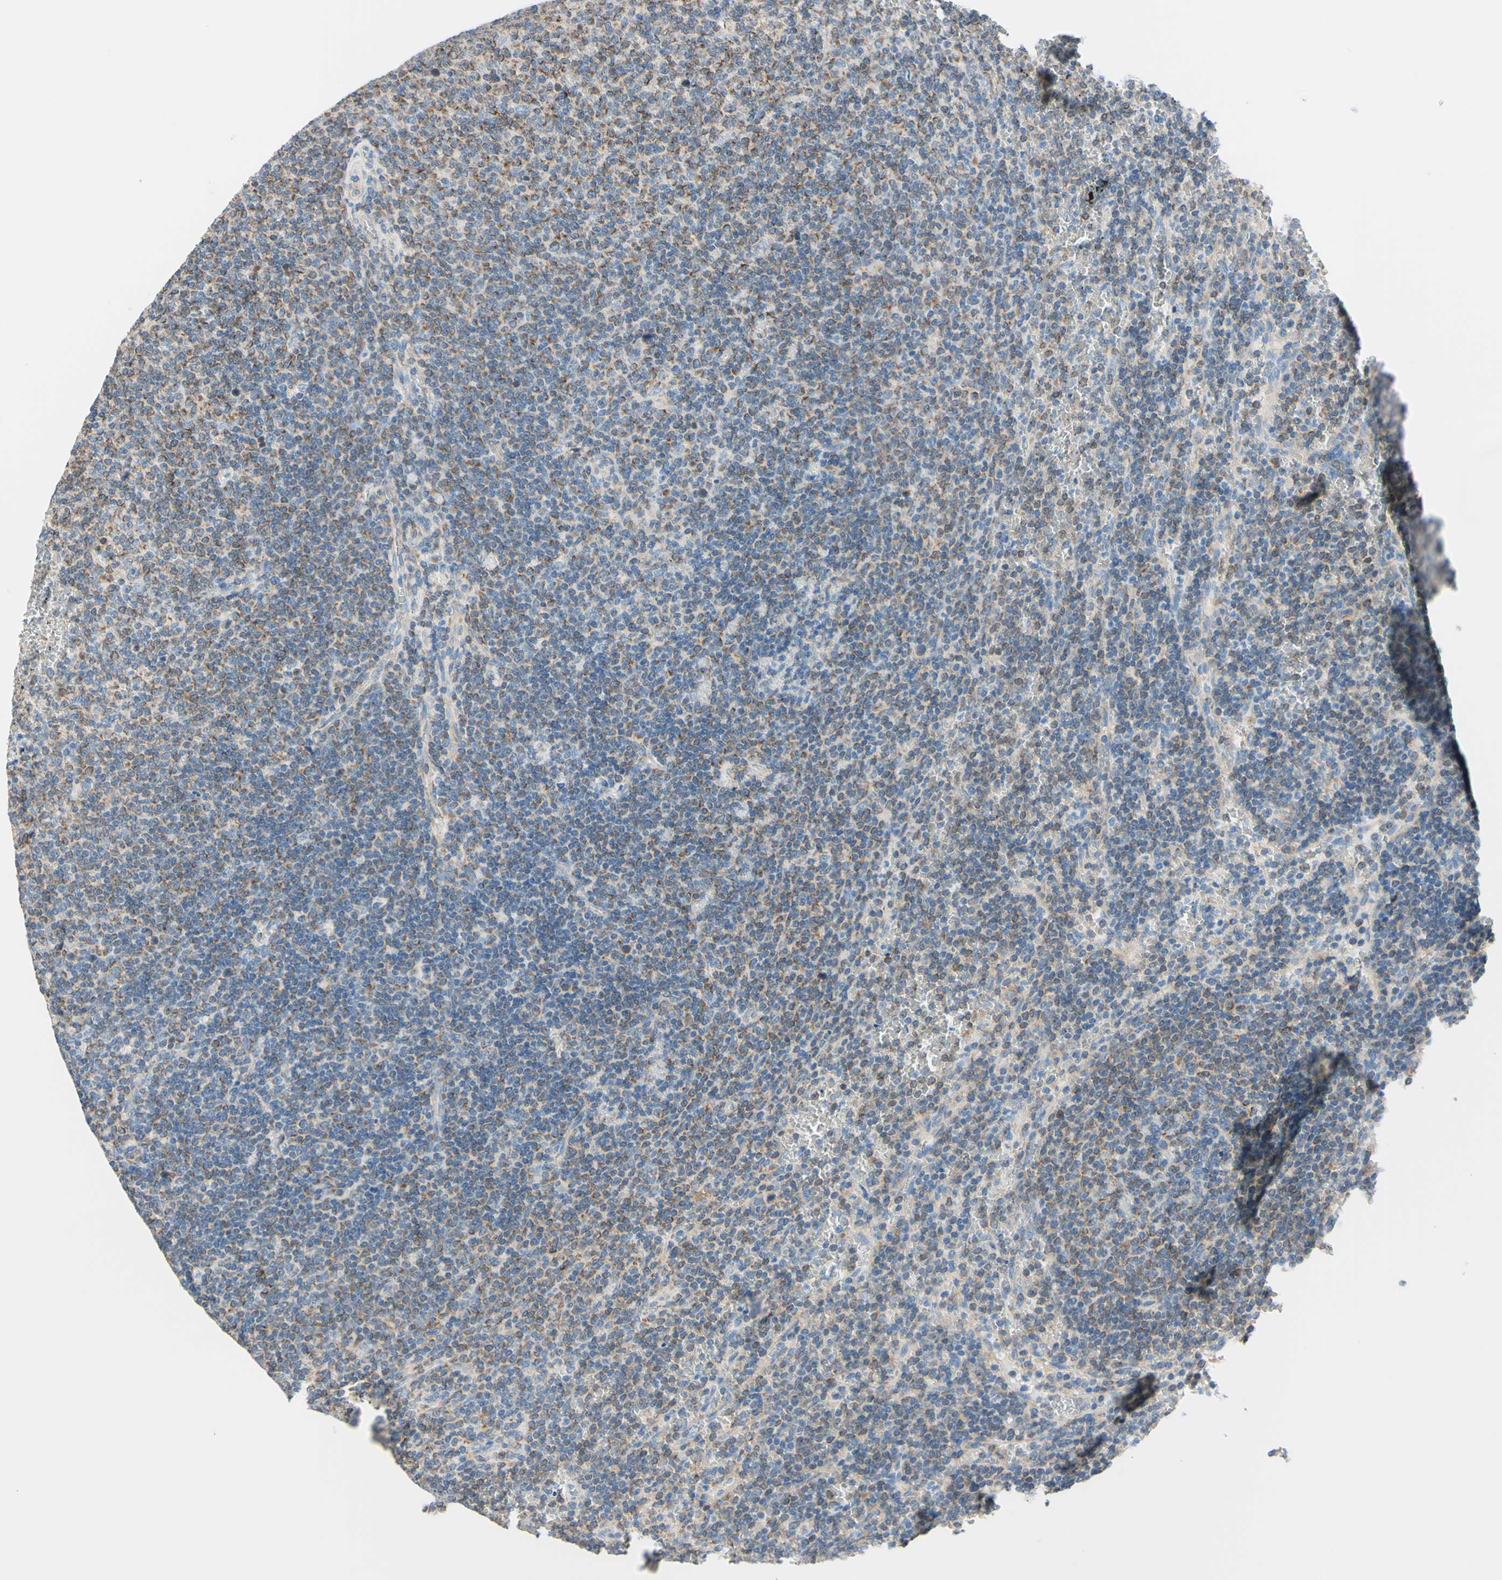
{"staining": {"intensity": "moderate", "quantity": "<25%", "location": "cytoplasmic/membranous"}, "tissue": "lymphoma", "cell_type": "Tumor cells", "image_type": "cancer", "snomed": [{"axis": "morphology", "description": "Malignant lymphoma, non-Hodgkin's type, Low grade"}, {"axis": "topography", "description": "Spleen"}], "caption": "Immunohistochemical staining of human lymphoma demonstrates moderate cytoplasmic/membranous protein expression in about <25% of tumor cells.", "gene": "RETREG2", "patient": {"sex": "female", "age": 50}}